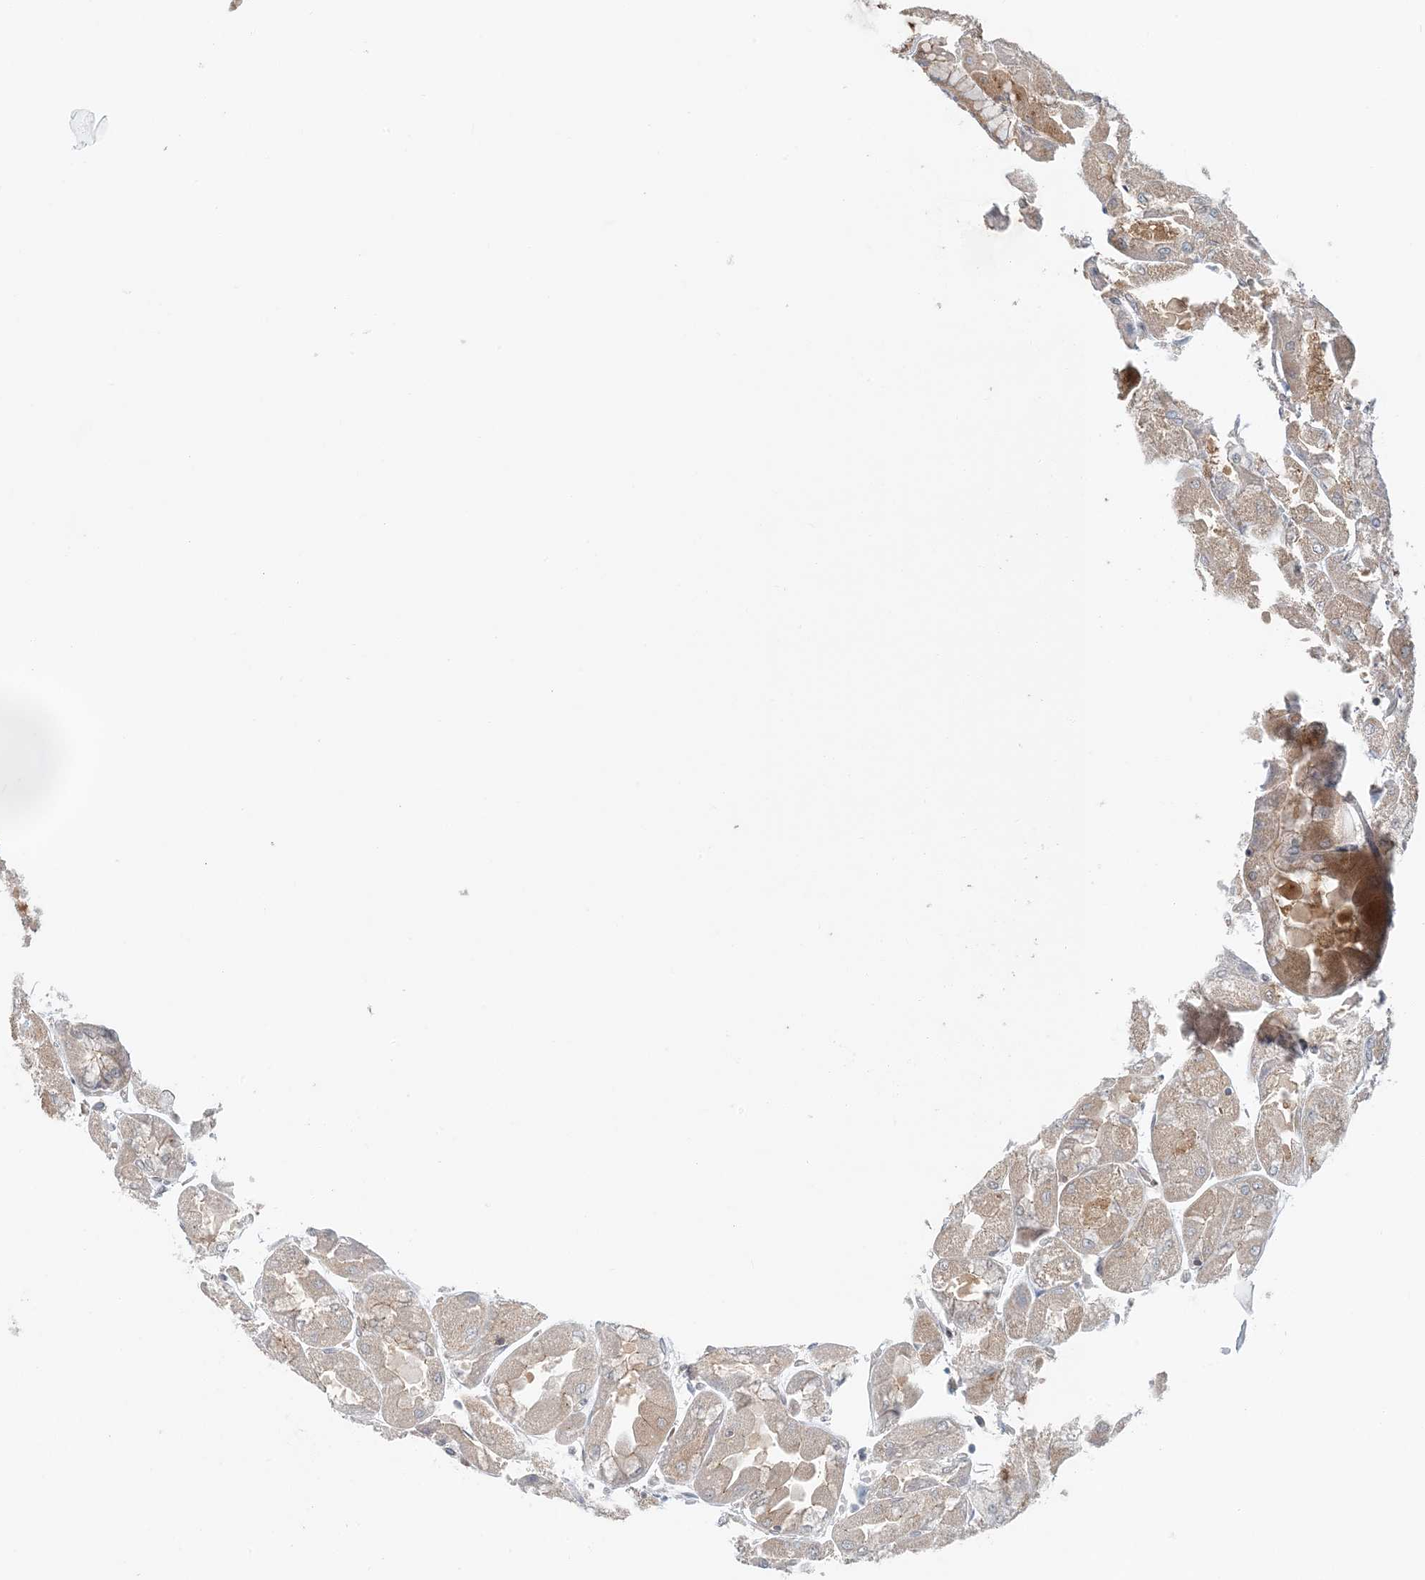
{"staining": {"intensity": "moderate", "quantity": ">75%", "location": "cytoplasmic/membranous"}, "tissue": "stomach", "cell_type": "Glandular cells", "image_type": "normal", "snomed": [{"axis": "morphology", "description": "Normal tissue, NOS"}, {"axis": "topography", "description": "Stomach"}], "caption": "High-magnification brightfield microscopy of normal stomach stained with DAB (3,3'-diaminobenzidine) (brown) and counterstained with hematoxylin (blue). glandular cells exhibit moderate cytoplasmic/membranous staining is appreciated in approximately>75% of cells.", "gene": "ATP13A2", "patient": {"sex": "female", "age": 61}}